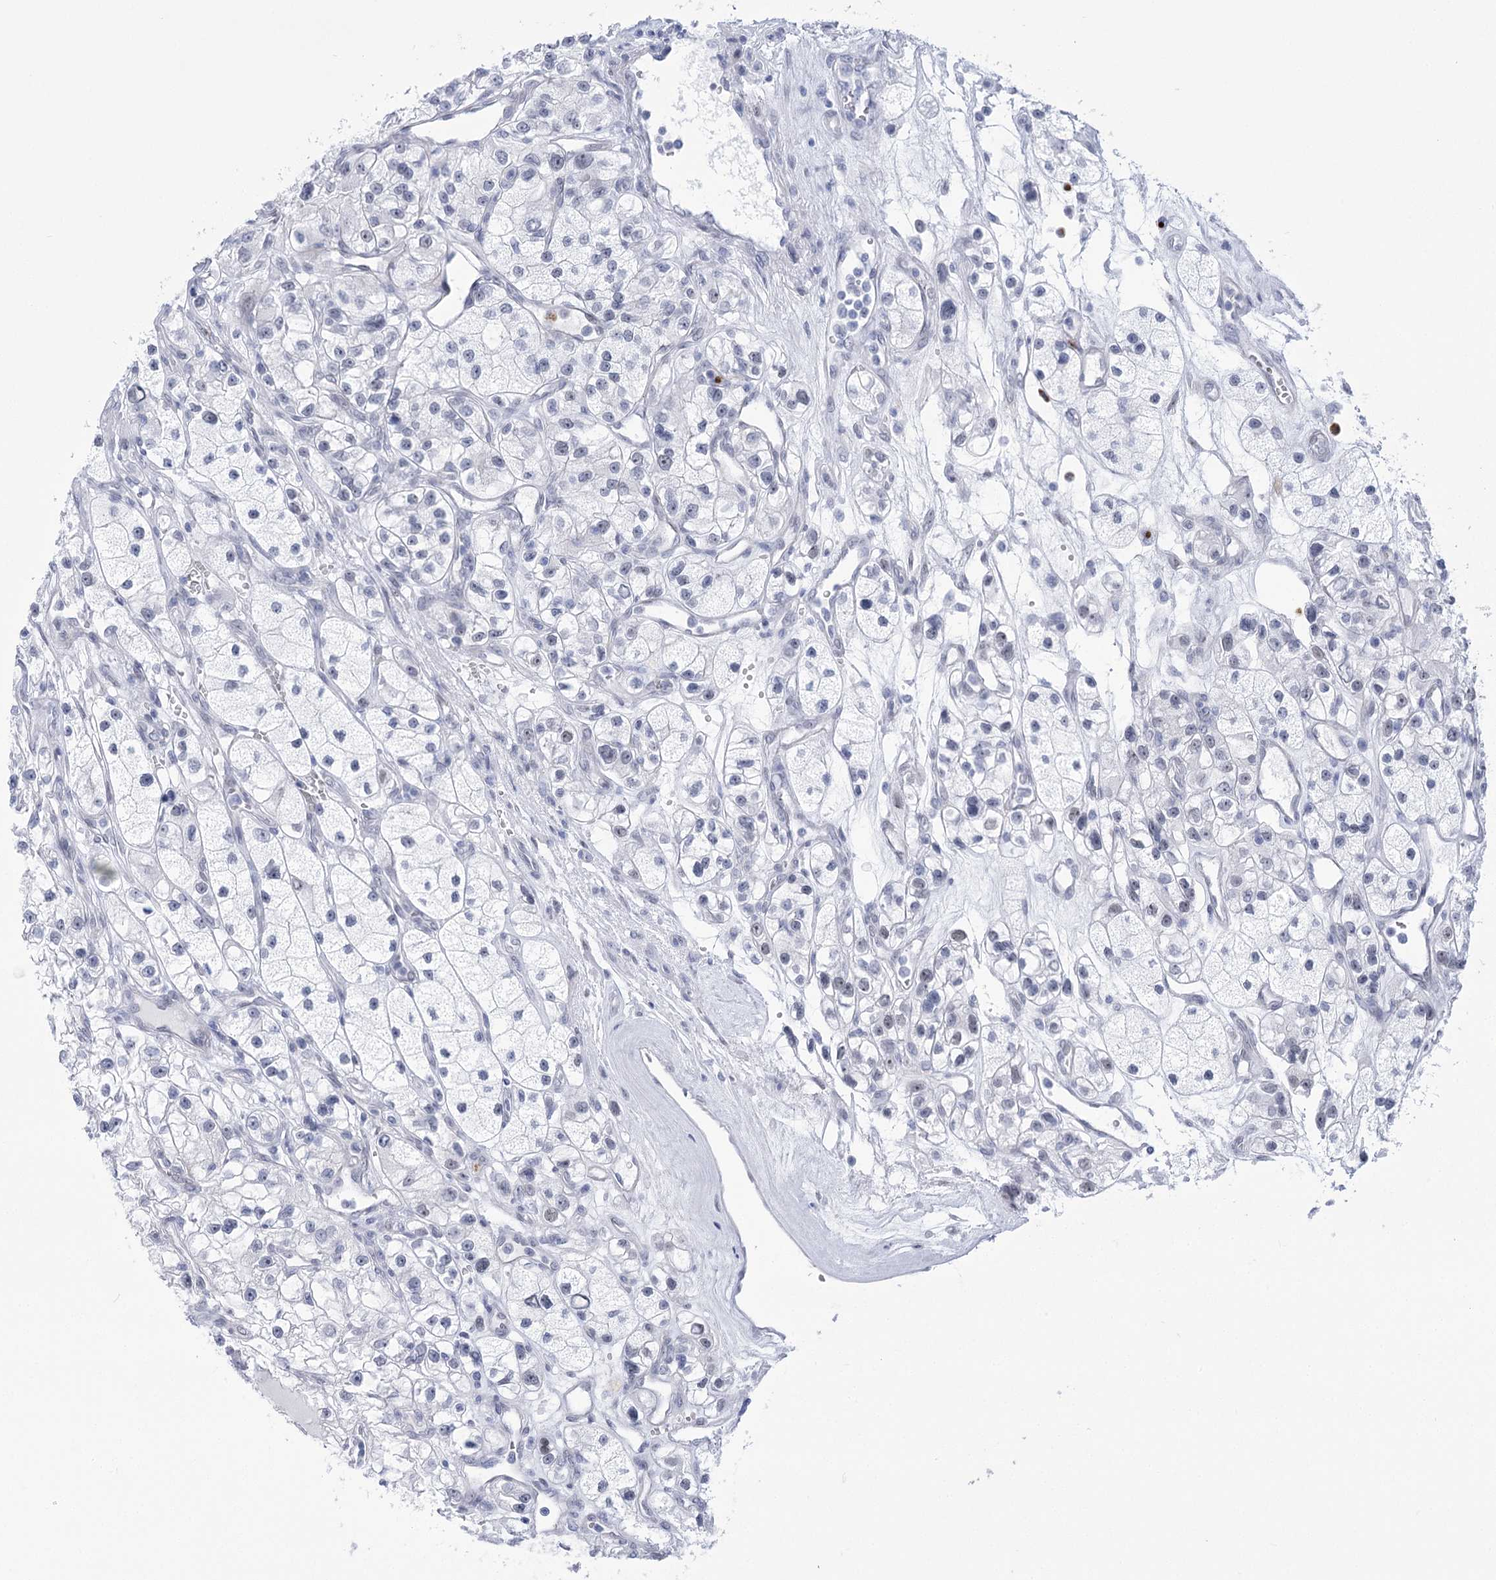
{"staining": {"intensity": "negative", "quantity": "none", "location": "none"}, "tissue": "renal cancer", "cell_type": "Tumor cells", "image_type": "cancer", "snomed": [{"axis": "morphology", "description": "Adenocarcinoma, NOS"}, {"axis": "topography", "description": "Kidney"}], "caption": "Immunohistochemistry (IHC) image of renal cancer (adenocarcinoma) stained for a protein (brown), which demonstrates no staining in tumor cells. (DAB (3,3'-diaminobenzidine) IHC visualized using brightfield microscopy, high magnification).", "gene": "HORMAD1", "patient": {"sex": "female", "age": 57}}